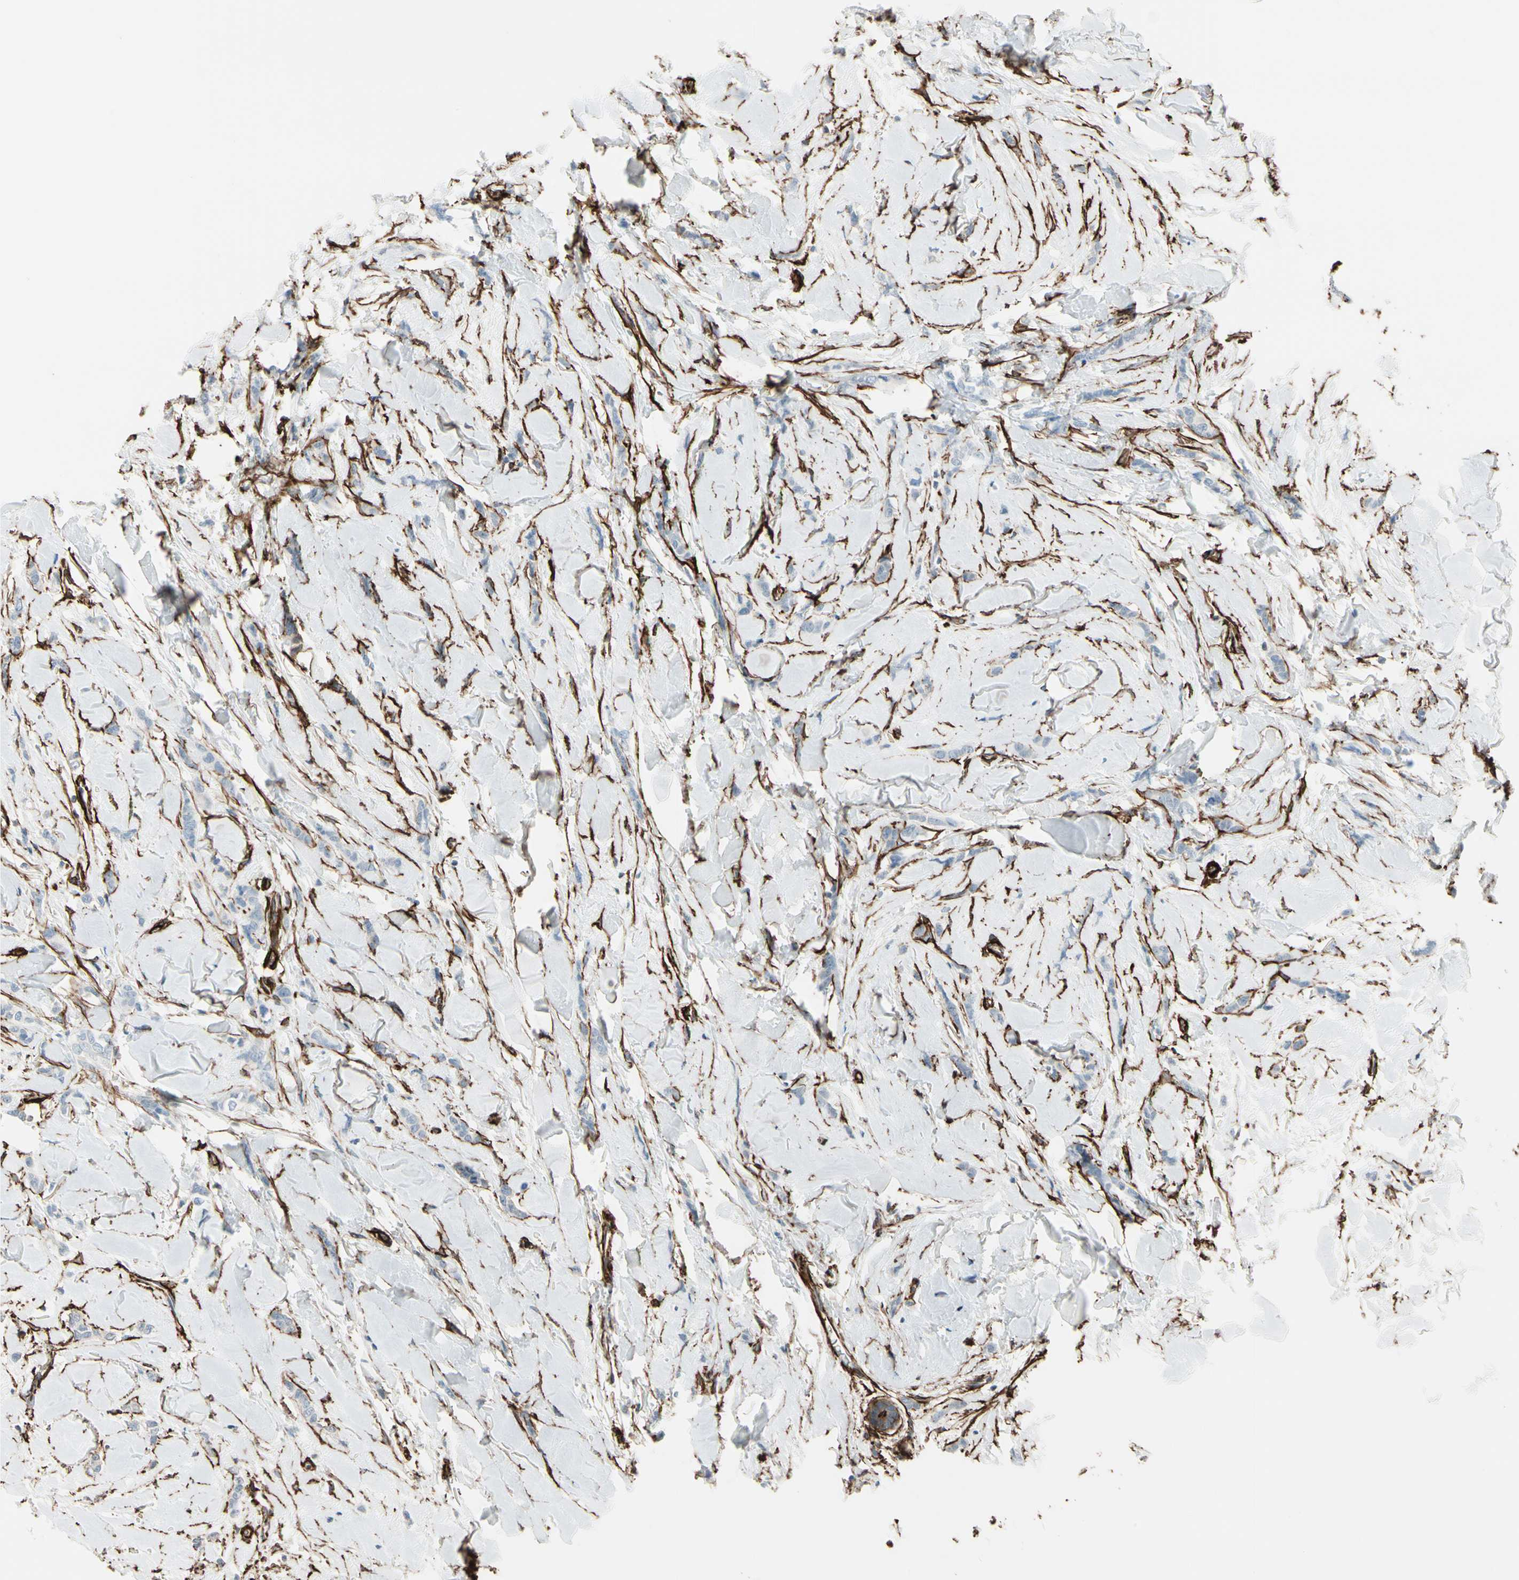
{"staining": {"intensity": "negative", "quantity": "none", "location": "none"}, "tissue": "breast cancer", "cell_type": "Tumor cells", "image_type": "cancer", "snomed": [{"axis": "morphology", "description": "Lobular carcinoma"}, {"axis": "topography", "description": "Skin"}, {"axis": "topography", "description": "Breast"}], "caption": "Breast cancer (lobular carcinoma) stained for a protein using immunohistochemistry (IHC) displays no expression tumor cells.", "gene": "CALD1", "patient": {"sex": "female", "age": 46}}